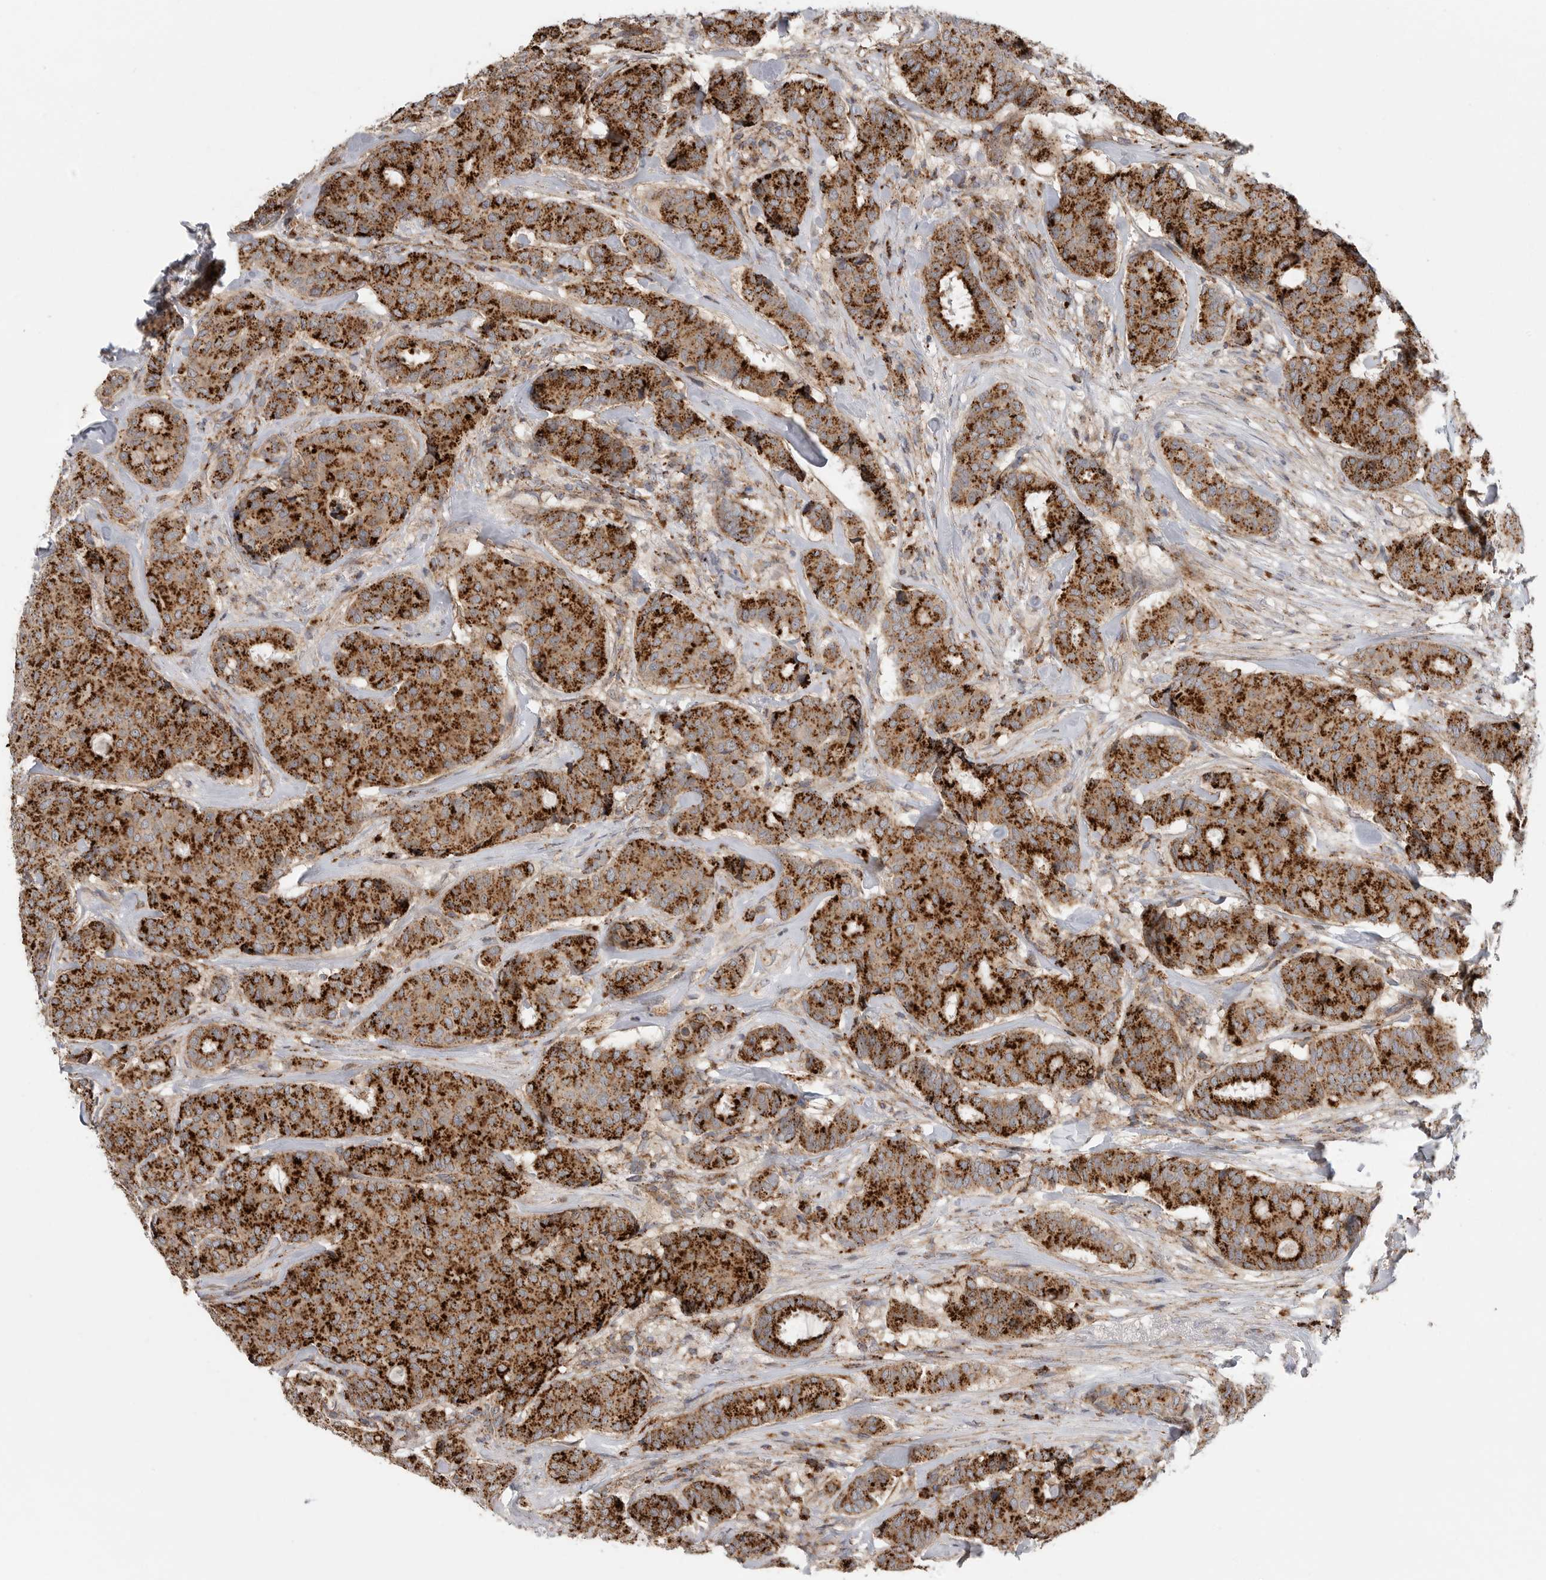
{"staining": {"intensity": "strong", "quantity": ">75%", "location": "cytoplasmic/membranous"}, "tissue": "breast cancer", "cell_type": "Tumor cells", "image_type": "cancer", "snomed": [{"axis": "morphology", "description": "Duct carcinoma"}, {"axis": "topography", "description": "Breast"}], "caption": "A brown stain labels strong cytoplasmic/membranous positivity of a protein in human infiltrating ductal carcinoma (breast) tumor cells.", "gene": "GALNS", "patient": {"sex": "female", "age": 75}}